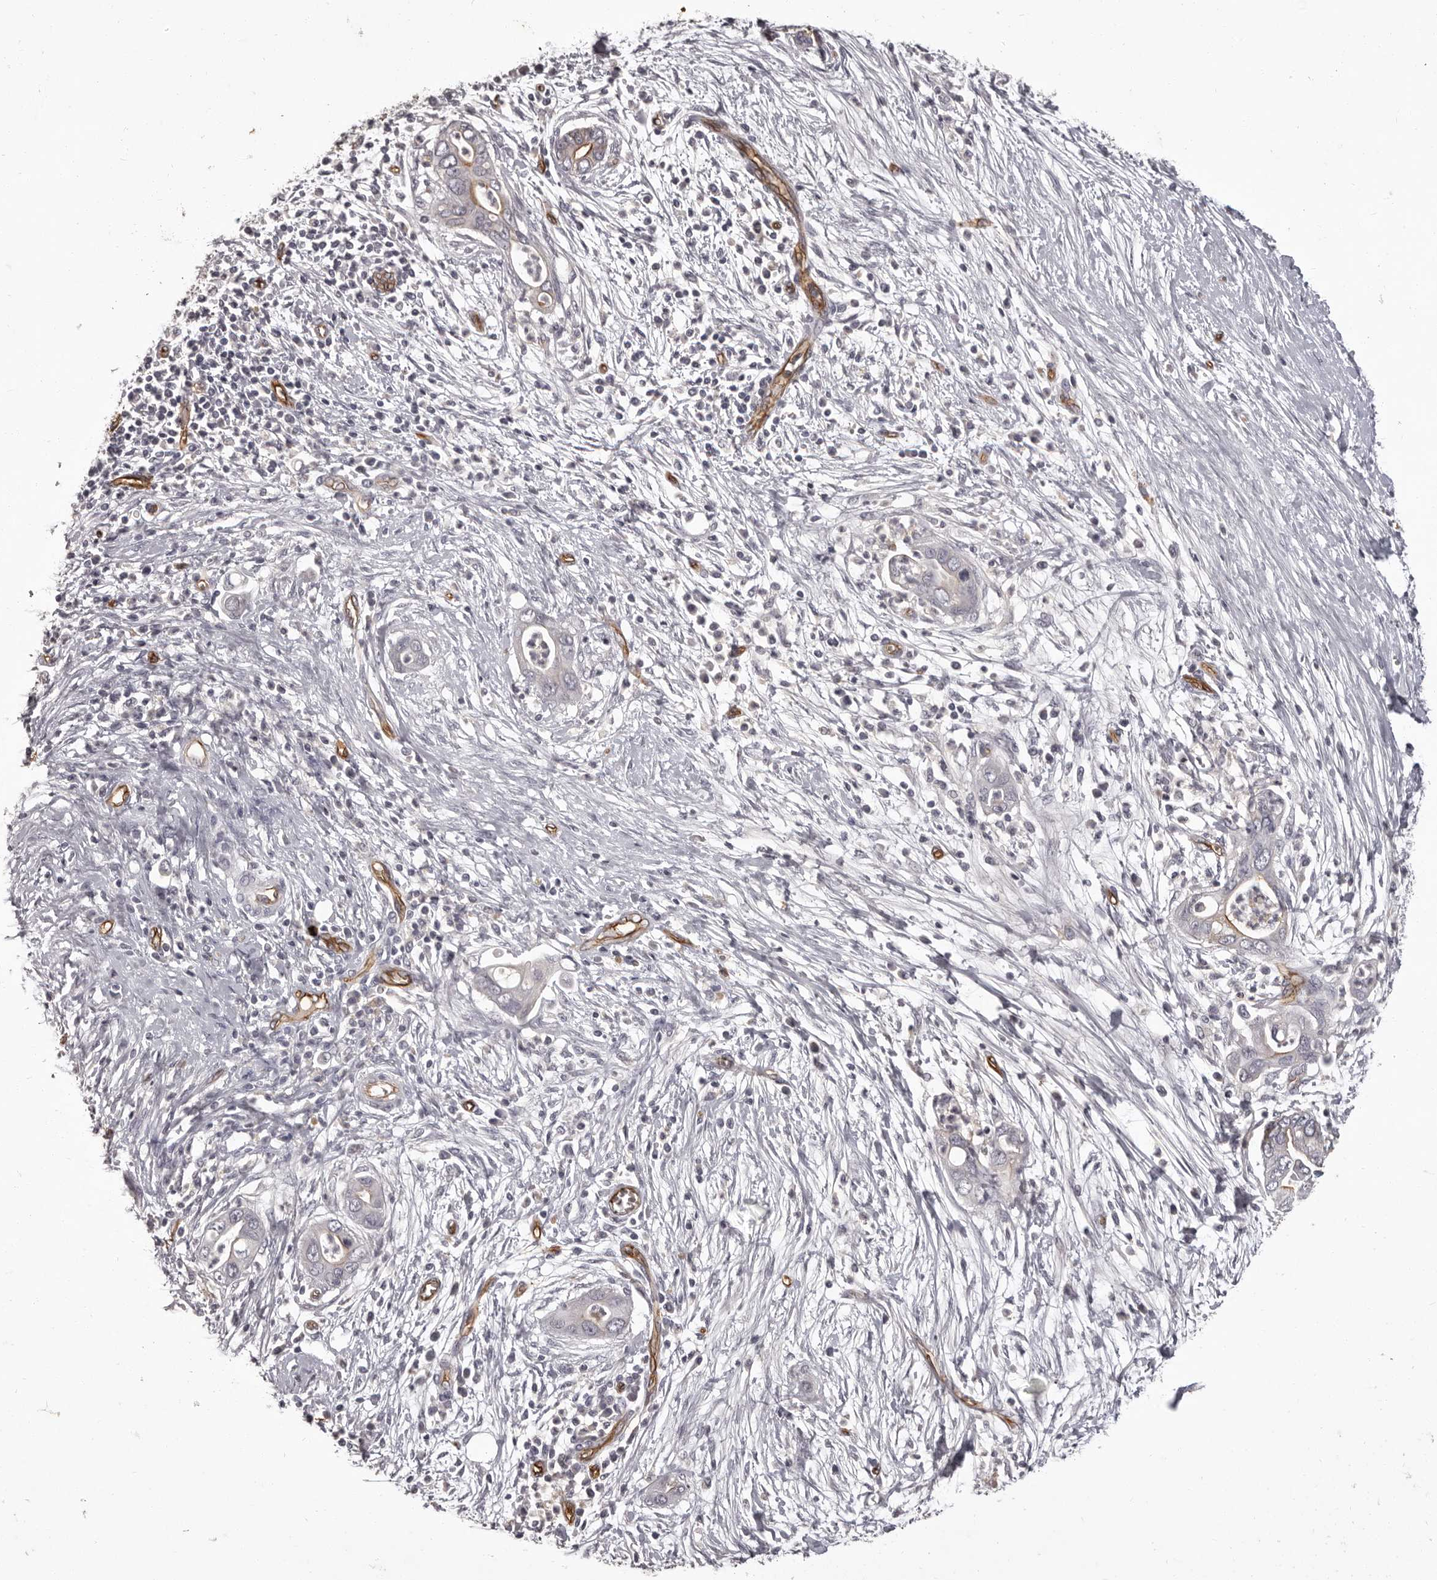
{"staining": {"intensity": "moderate", "quantity": "<25%", "location": "cytoplasmic/membranous"}, "tissue": "pancreatic cancer", "cell_type": "Tumor cells", "image_type": "cancer", "snomed": [{"axis": "morphology", "description": "Adenocarcinoma, NOS"}, {"axis": "topography", "description": "Pancreas"}], "caption": "Immunohistochemistry (IHC) (DAB) staining of adenocarcinoma (pancreatic) exhibits moderate cytoplasmic/membranous protein staining in about <25% of tumor cells.", "gene": "GPR78", "patient": {"sex": "male", "age": 75}}